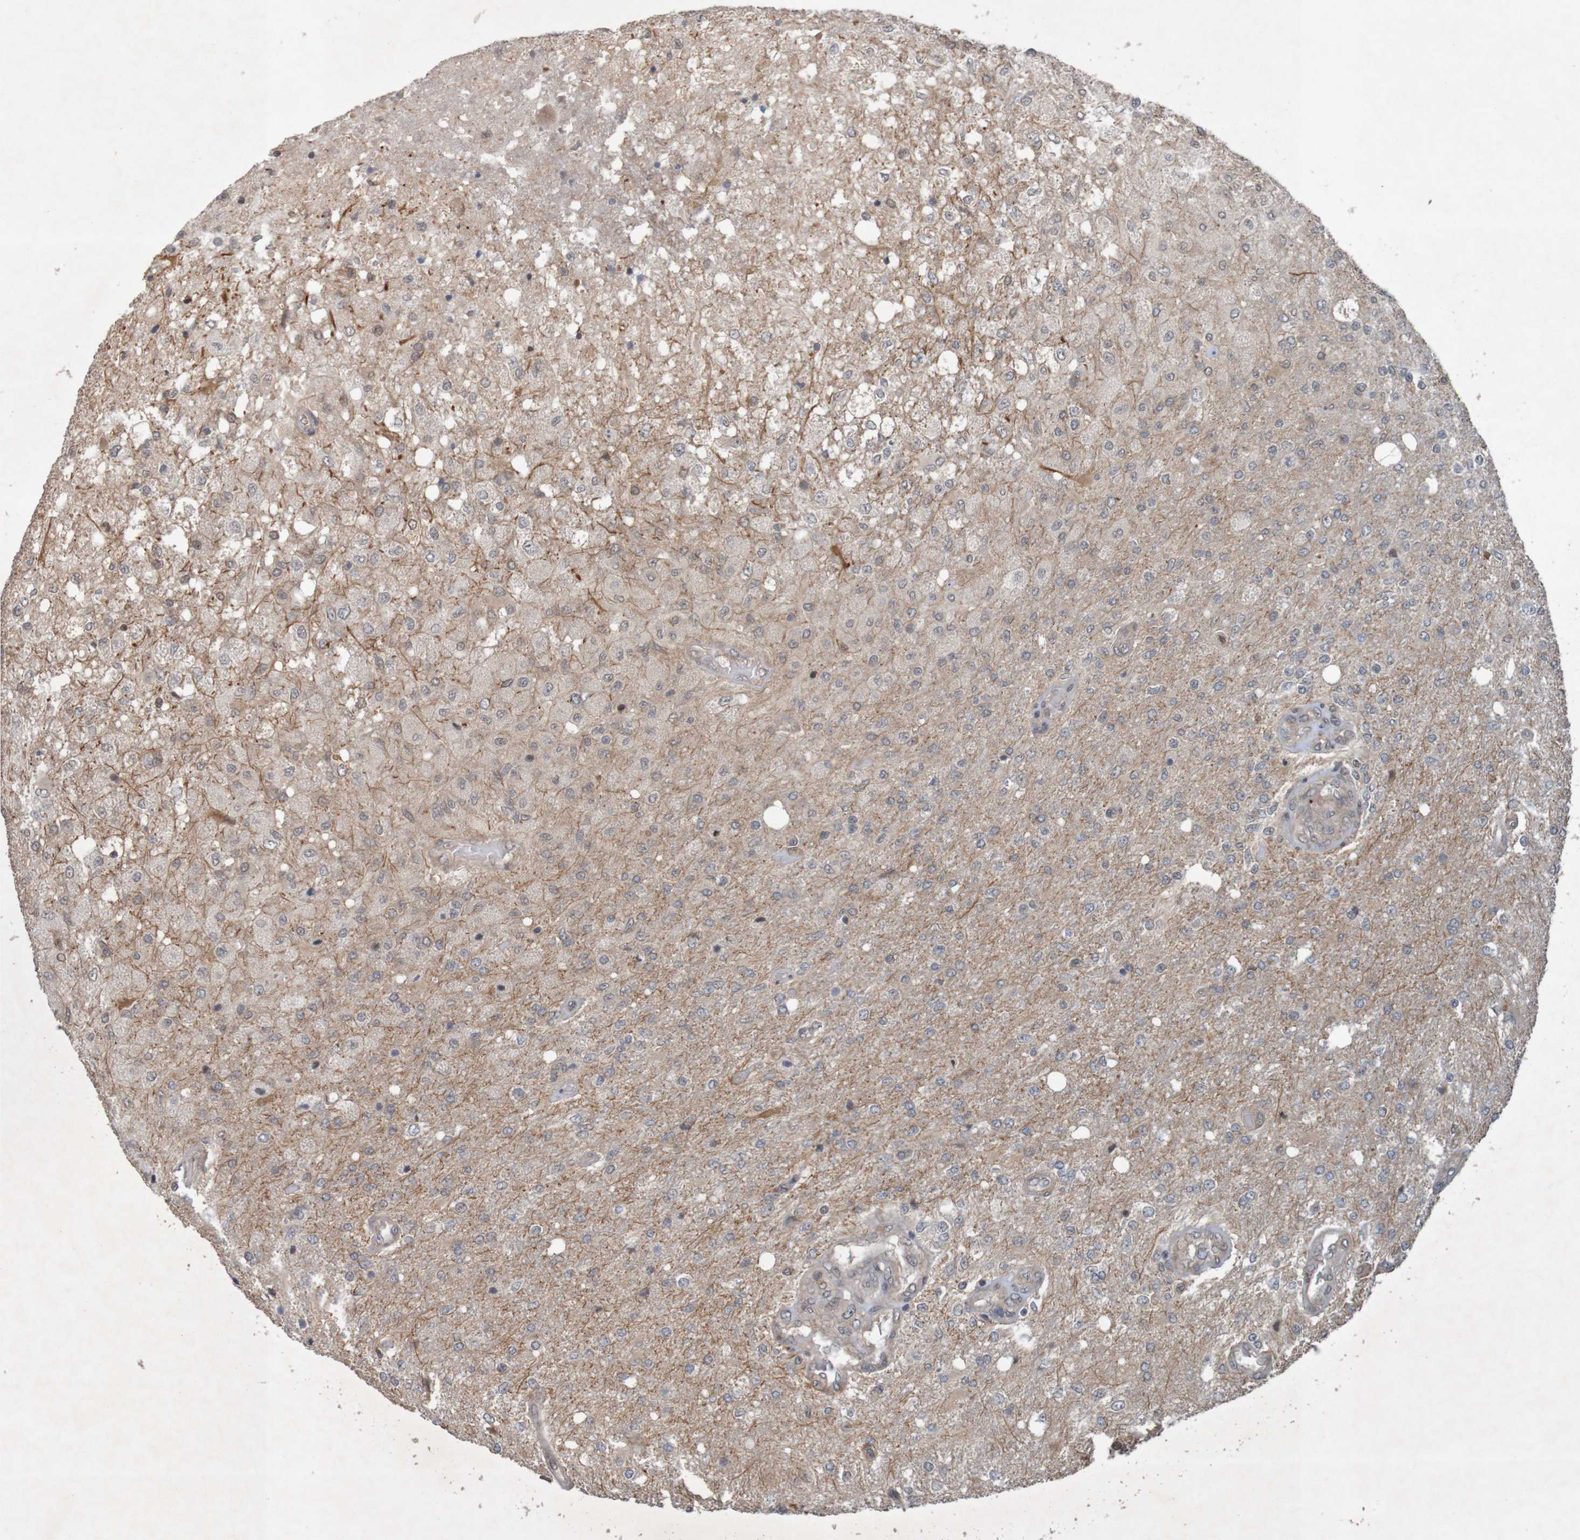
{"staining": {"intensity": "weak", "quantity": "<25%", "location": "cytoplasmic/membranous"}, "tissue": "glioma", "cell_type": "Tumor cells", "image_type": "cancer", "snomed": [{"axis": "morphology", "description": "Normal tissue, NOS"}, {"axis": "morphology", "description": "Glioma, malignant, High grade"}, {"axis": "topography", "description": "Cerebral cortex"}], "caption": "This is an IHC micrograph of human high-grade glioma (malignant). There is no staining in tumor cells.", "gene": "ARHGEF11", "patient": {"sex": "male", "age": 77}}